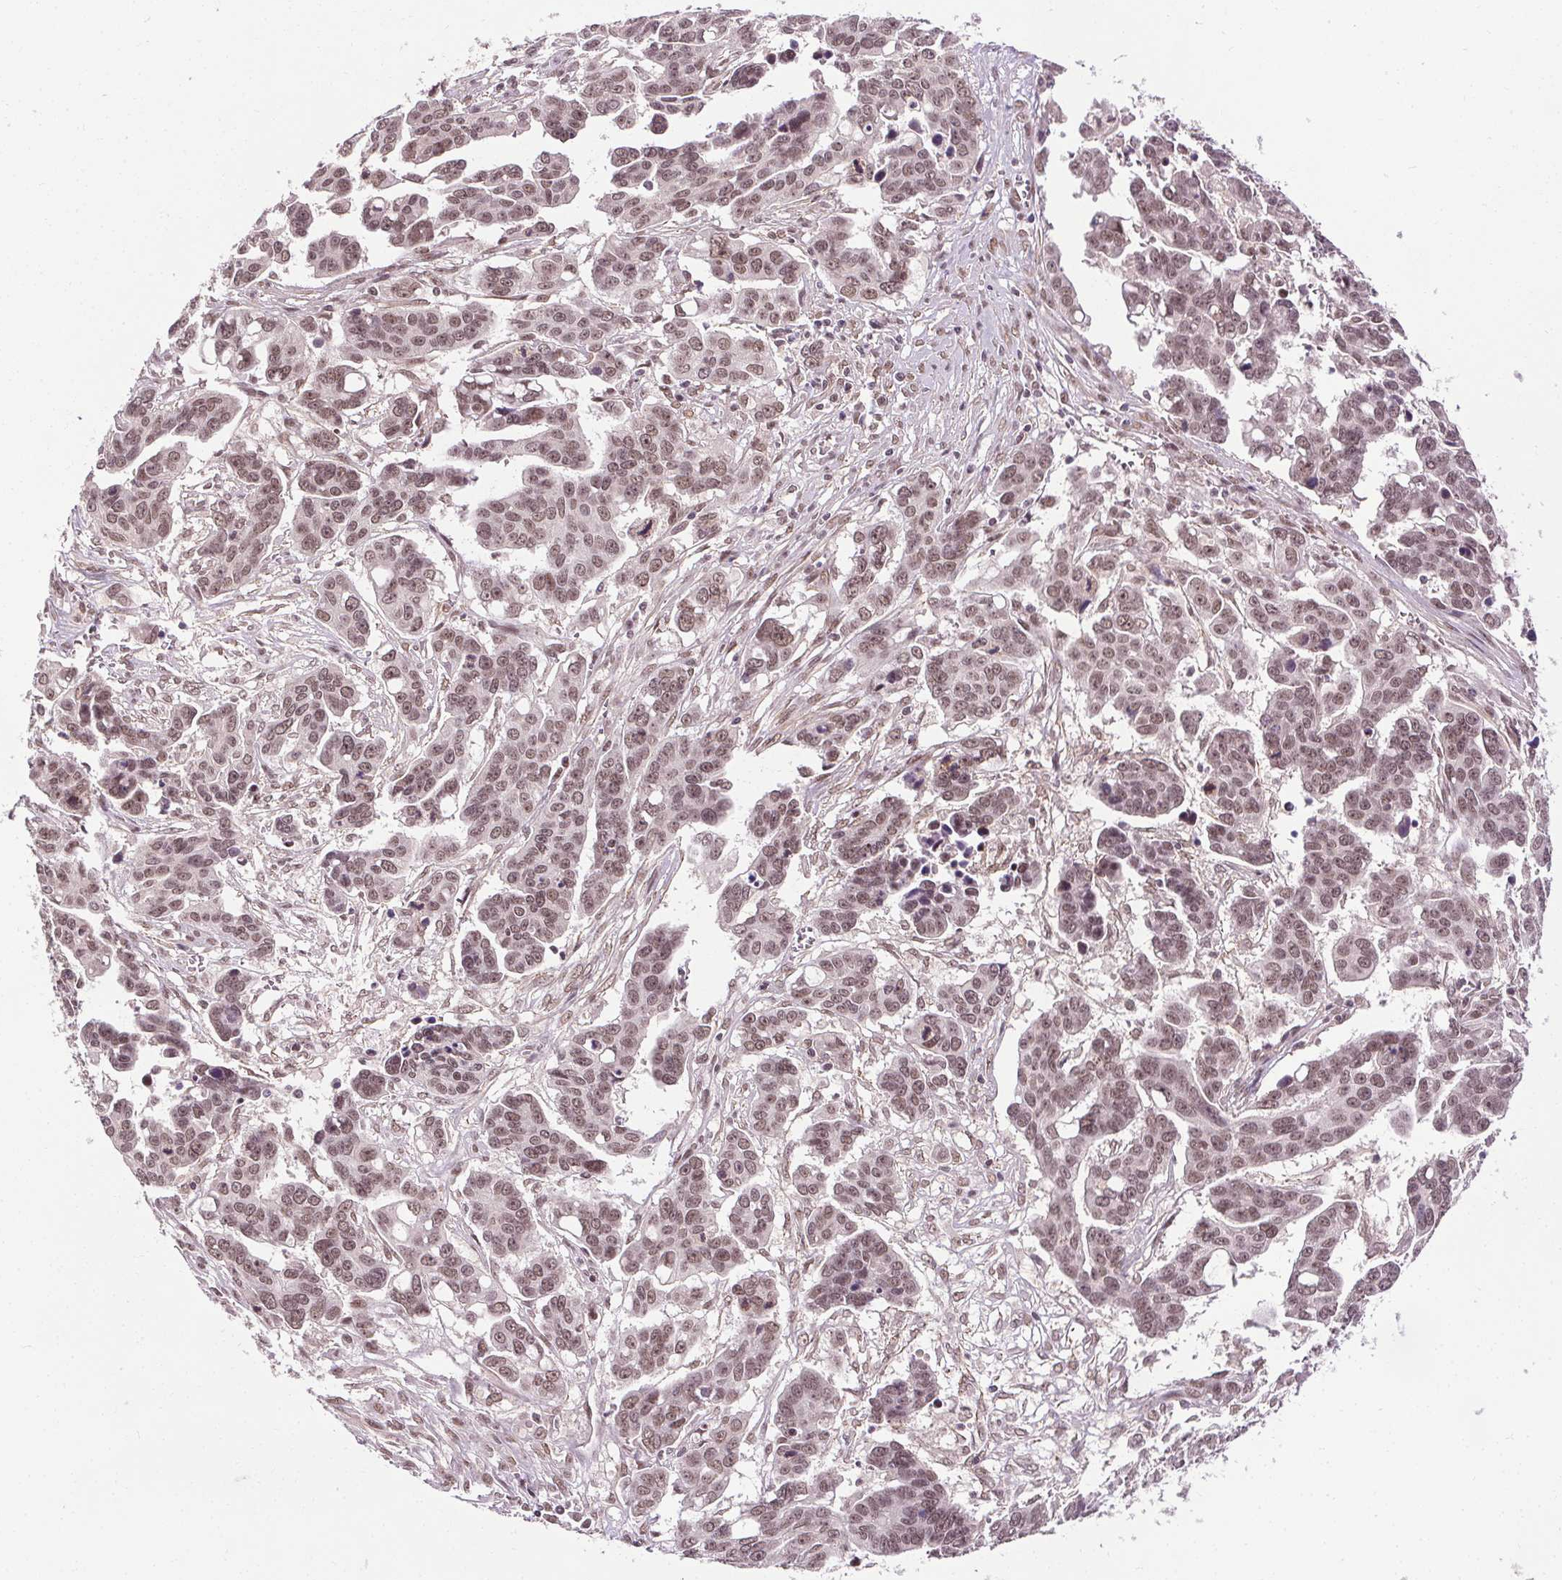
{"staining": {"intensity": "moderate", "quantity": ">75%", "location": "nuclear"}, "tissue": "ovarian cancer", "cell_type": "Tumor cells", "image_type": "cancer", "snomed": [{"axis": "morphology", "description": "Carcinoma, endometroid"}, {"axis": "topography", "description": "Ovary"}], "caption": "IHC (DAB) staining of human ovarian cancer reveals moderate nuclear protein positivity in about >75% of tumor cells.", "gene": "MED6", "patient": {"sex": "female", "age": 78}}